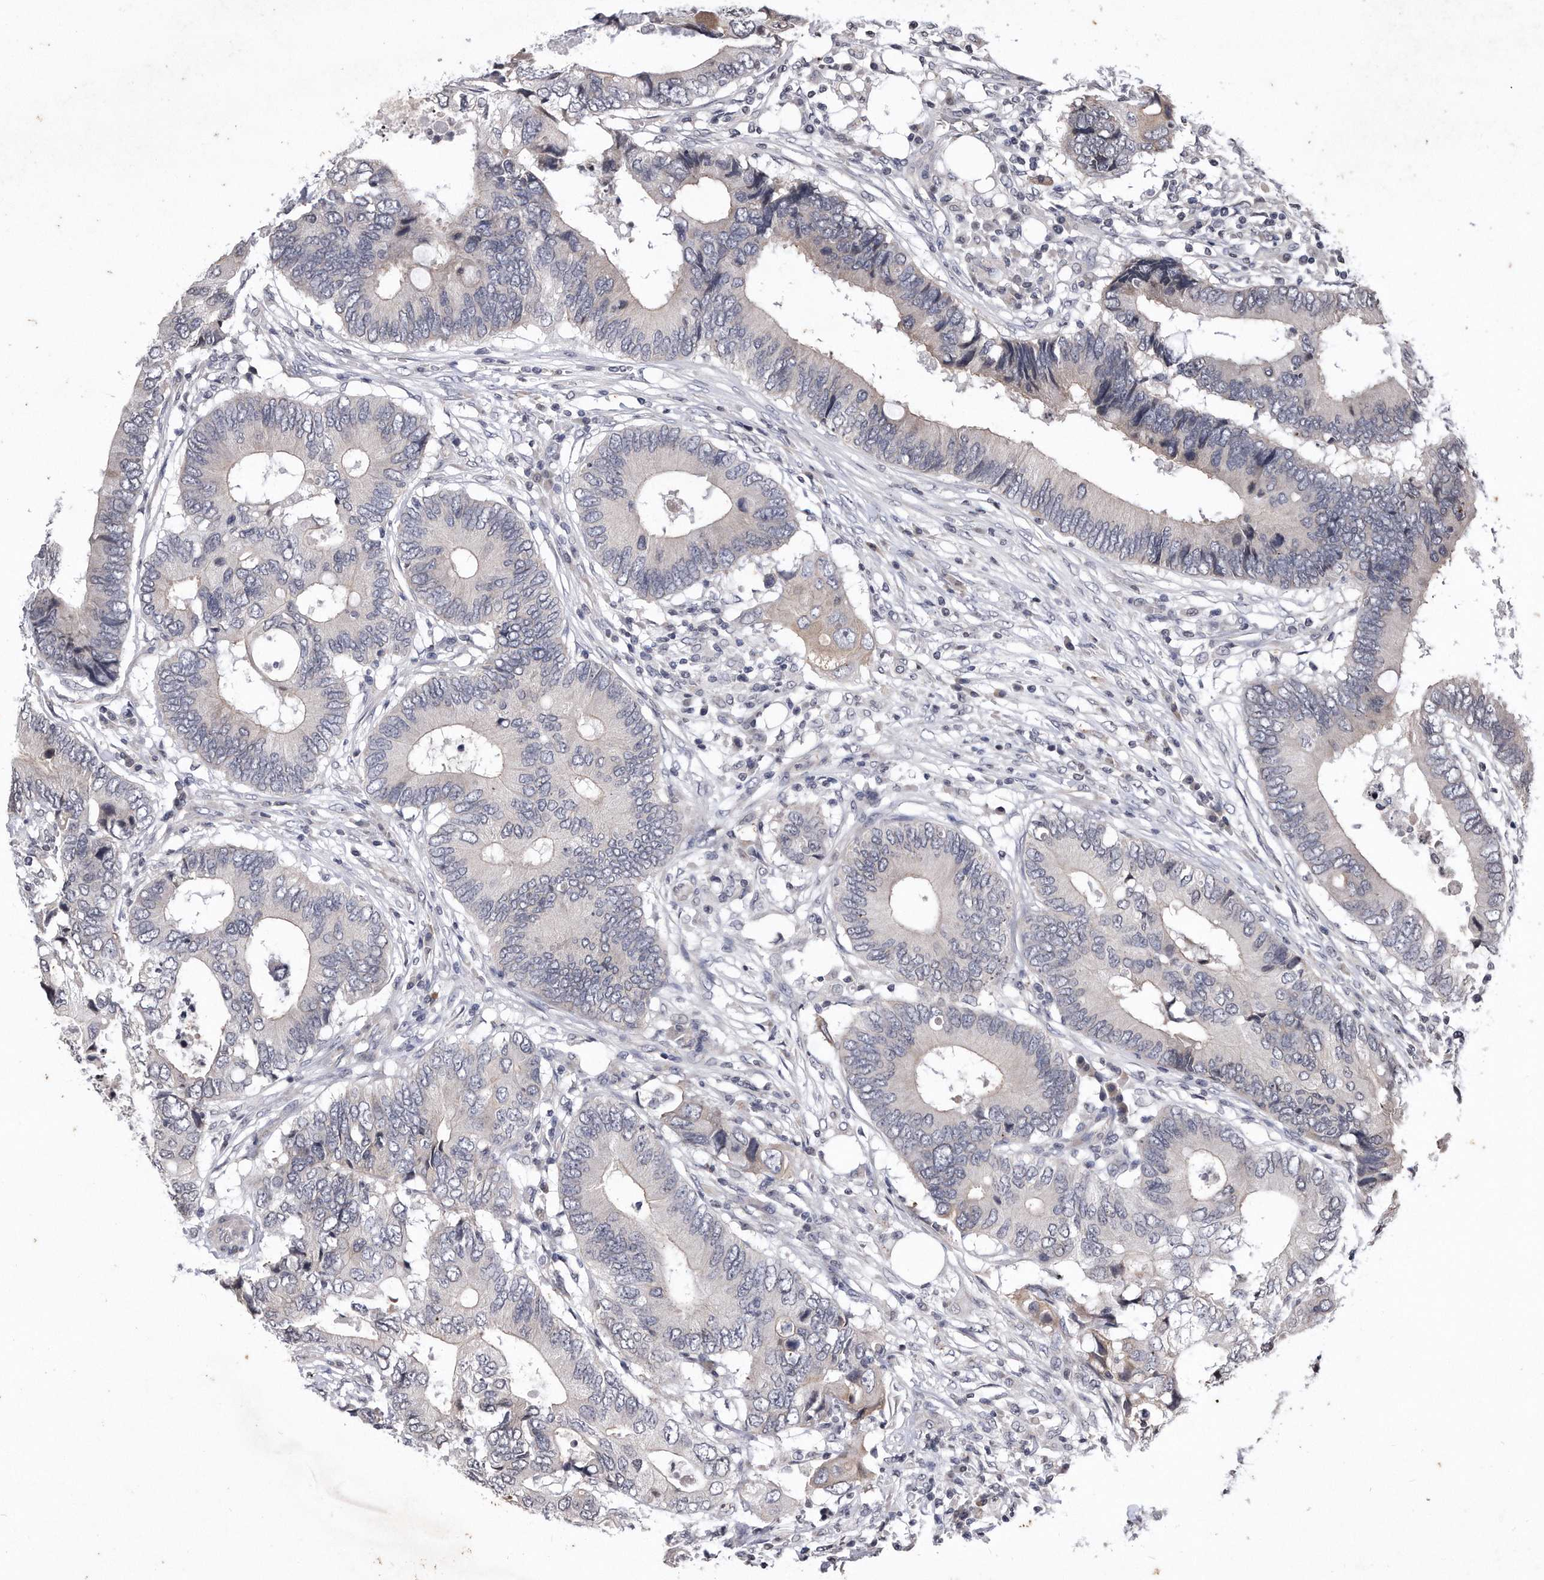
{"staining": {"intensity": "weak", "quantity": "<25%", "location": "cytoplasmic/membranous"}, "tissue": "colorectal cancer", "cell_type": "Tumor cells", "image_type": "cancer", "snomed": [{"axis": "morphology", "description": "Adenocarcinoma, NOS"}, {"axis": "topography", "description": "Colon"}], "caption": "Adenocarcinoma (colorectal) stained for a protein using IHC shows no expression tumor cells.", "gene": "DAB1", "patient": {"sex": "male", "age": 71}}